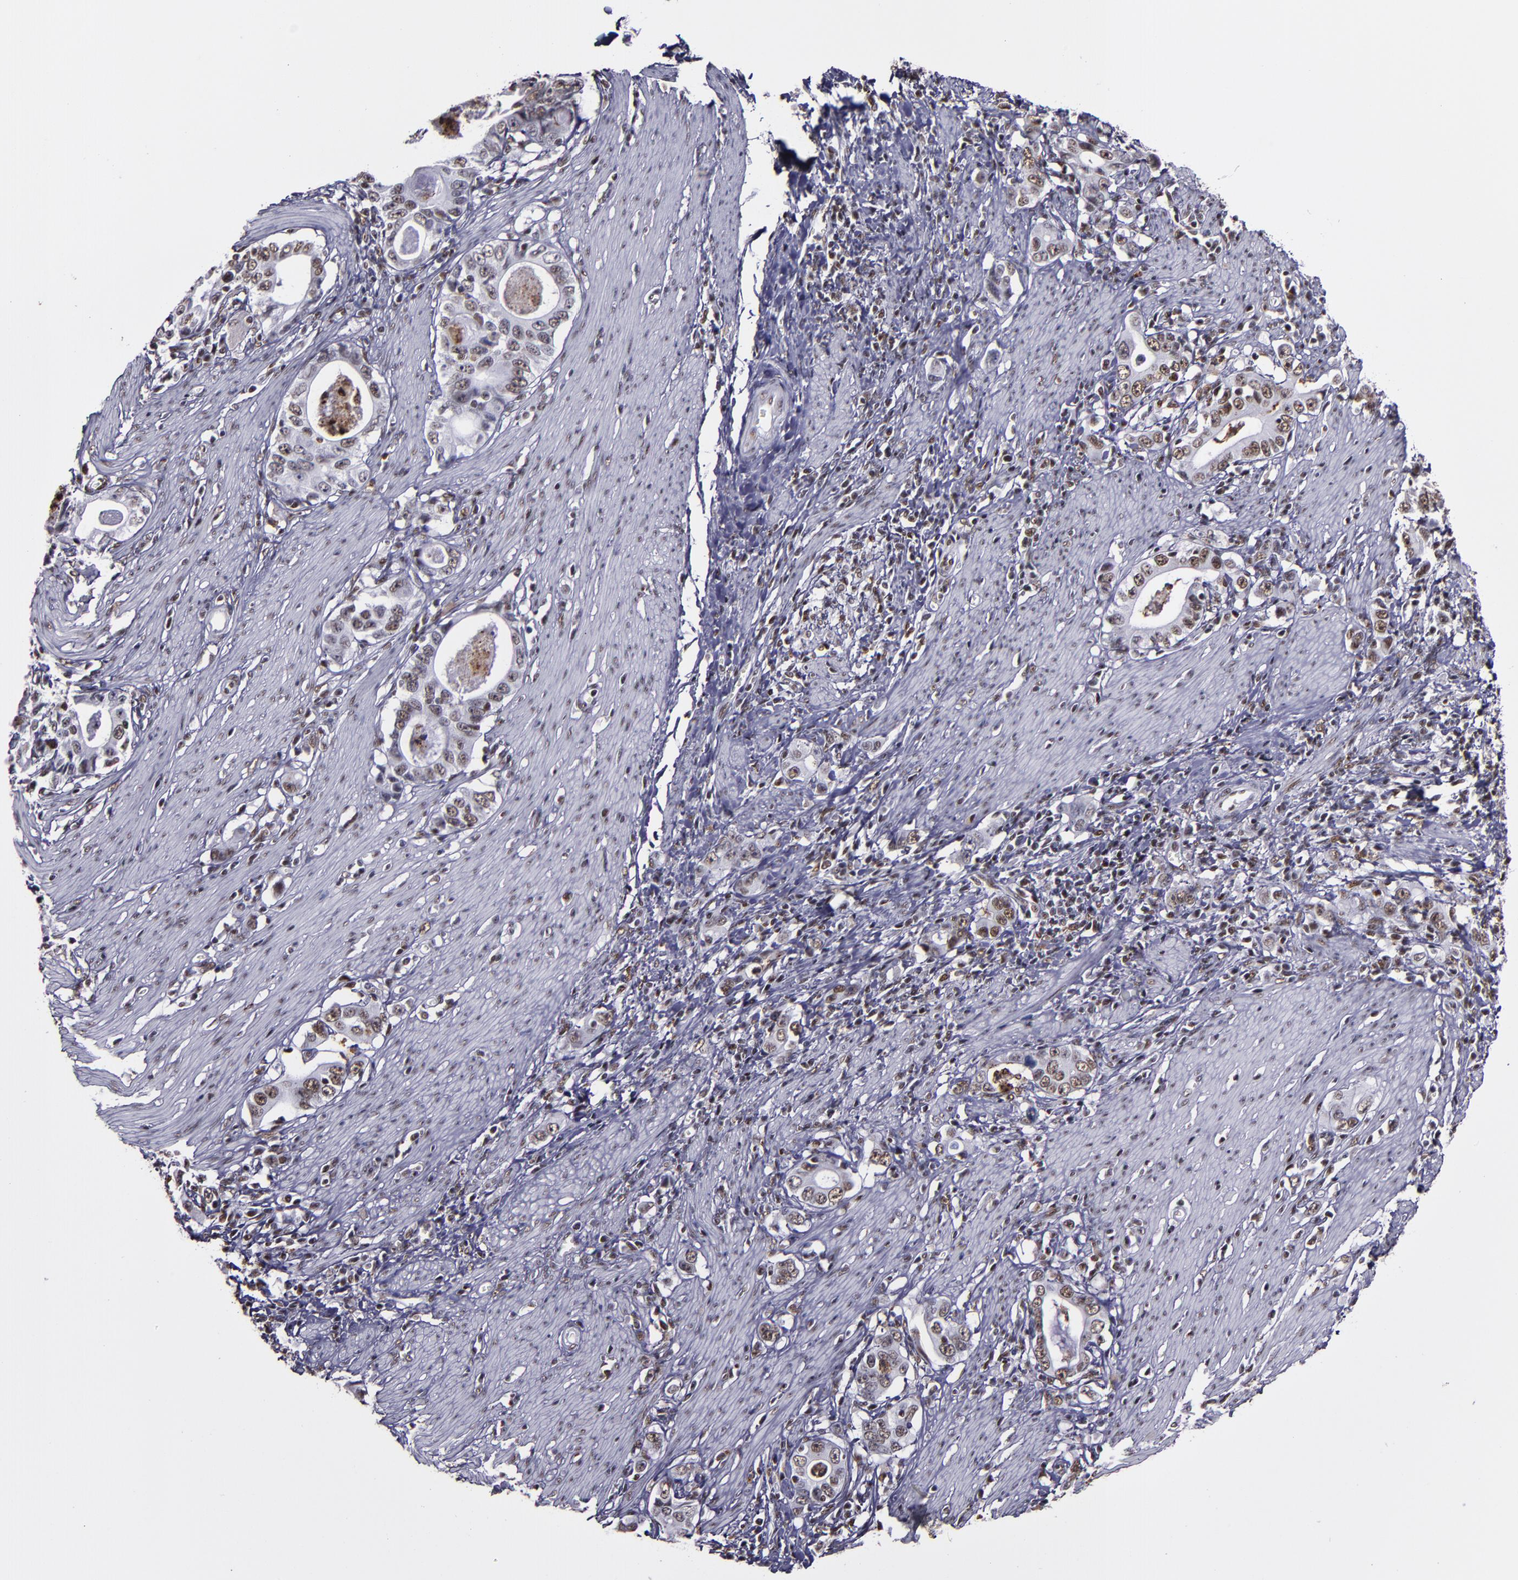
{"staining": {"intensity": "moderate", "quantity": "25%-75%", "location": "nuclear"}, "tissue": "stomach cancer", "cell_type": "Tumor cells", "image_type": "cancer", "snomed": [{"axis": "morphology", "description": "Adenocarcinoma, NOS"}, {"axis": "topography", "description": "Stomach, lower"}], "caption": "A histopathology image of human stomach adenocarcinoma stained for a protein displays moderate nuclear brown staining in tumor cells.", "gene": "PPP4R3A", "patient": {"sex": "female", "age": 72}}